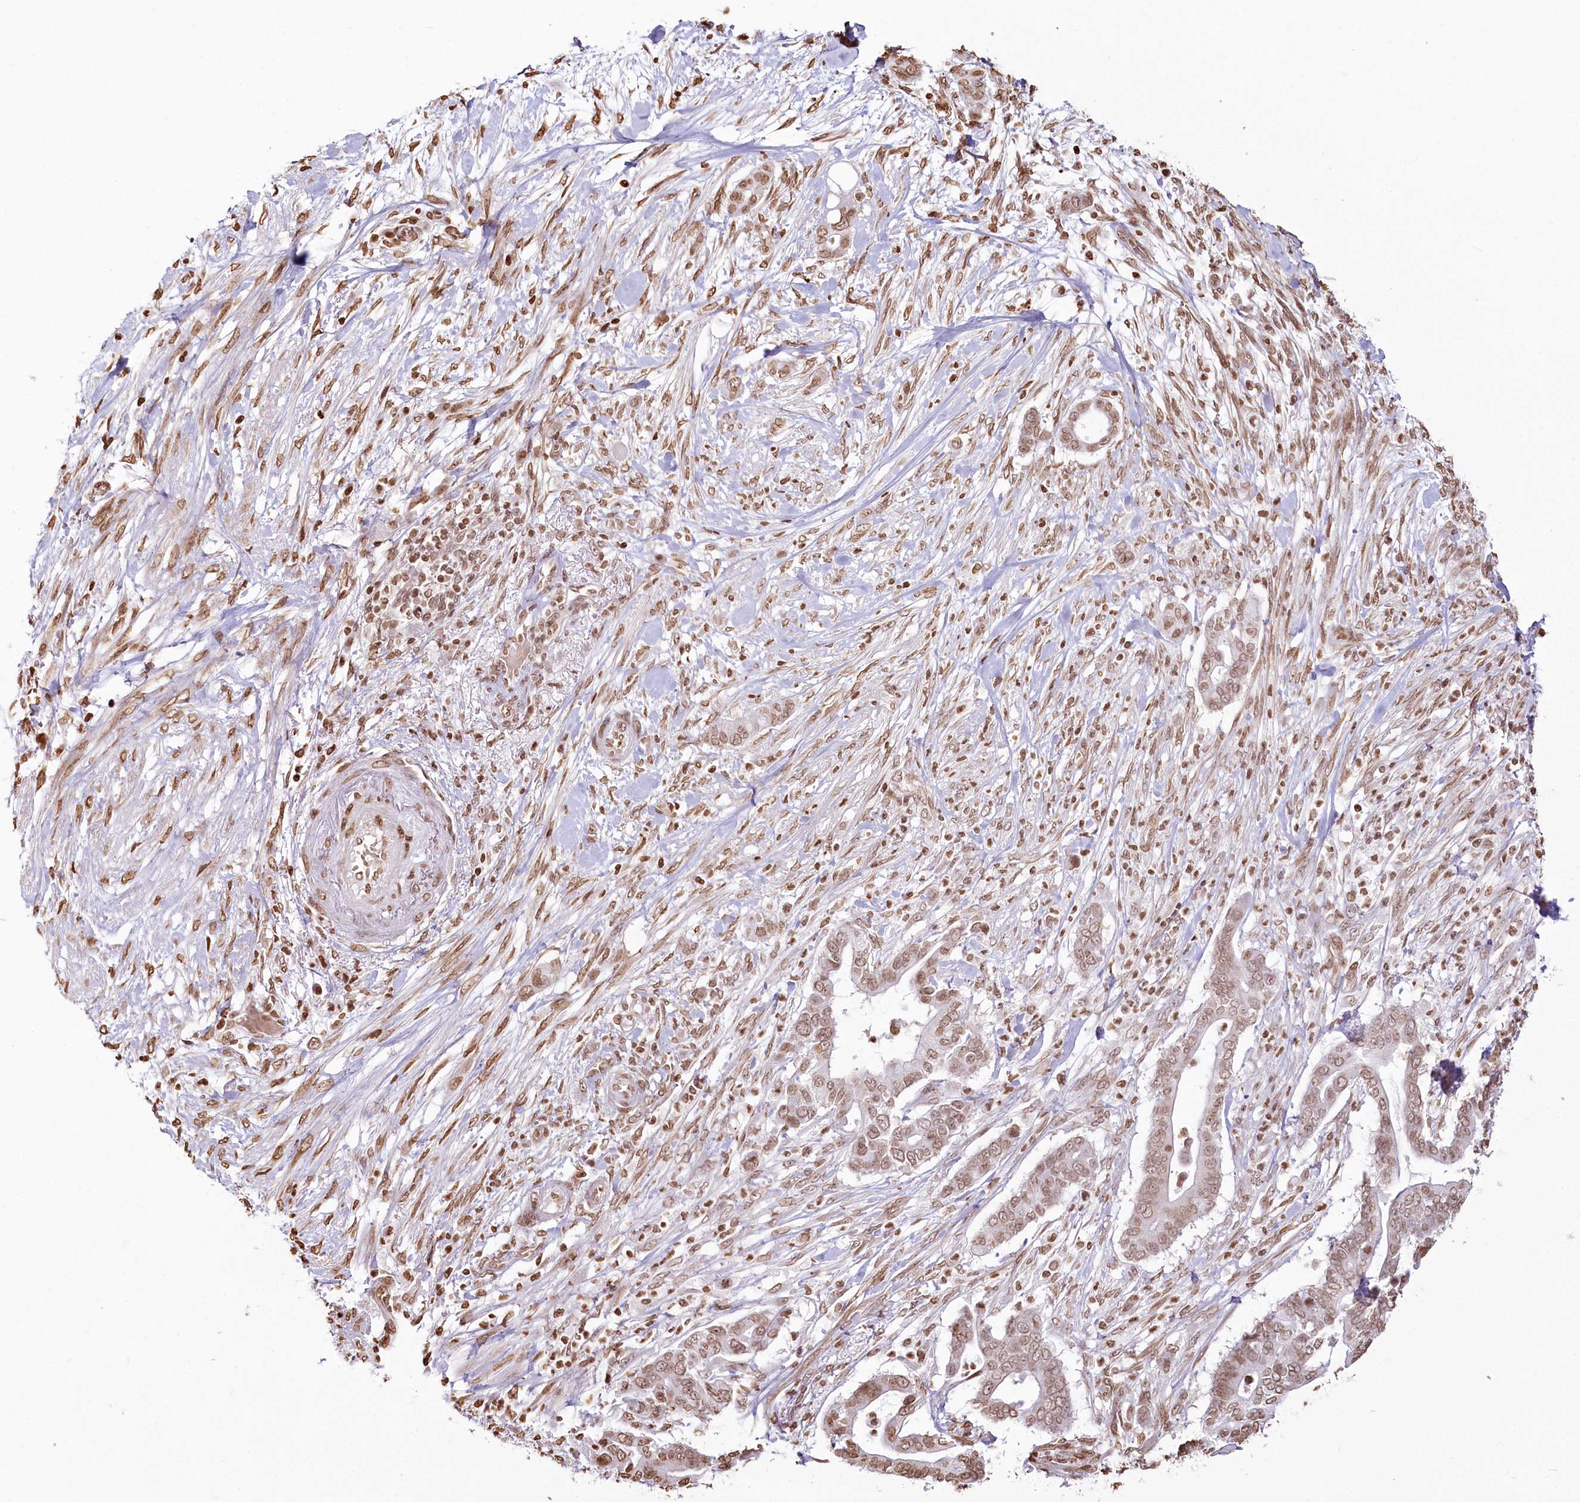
{"staining": {"intensity": "moderate", "quantity": ">75%", "location": "nuclear"}, "tissue": "pancreatic cancer", "cell_type": "Tumor cells", "image_type": "cancer", "snomed": [{"axis": "morphology", "description": "Adenocarcinoma, NOS"}, {"axis": "topography", "description": "Pancreas"}], "caption": "DAB (3,3'-diaminobenzidine) immunohistochemical staining of human pancreatic adenocarcinoma shows moderate nuclear protein positivity in approximately >75% of tumor cells.", "gene": "FAM13A", "patient": {"sex": "male", "age": 68}}